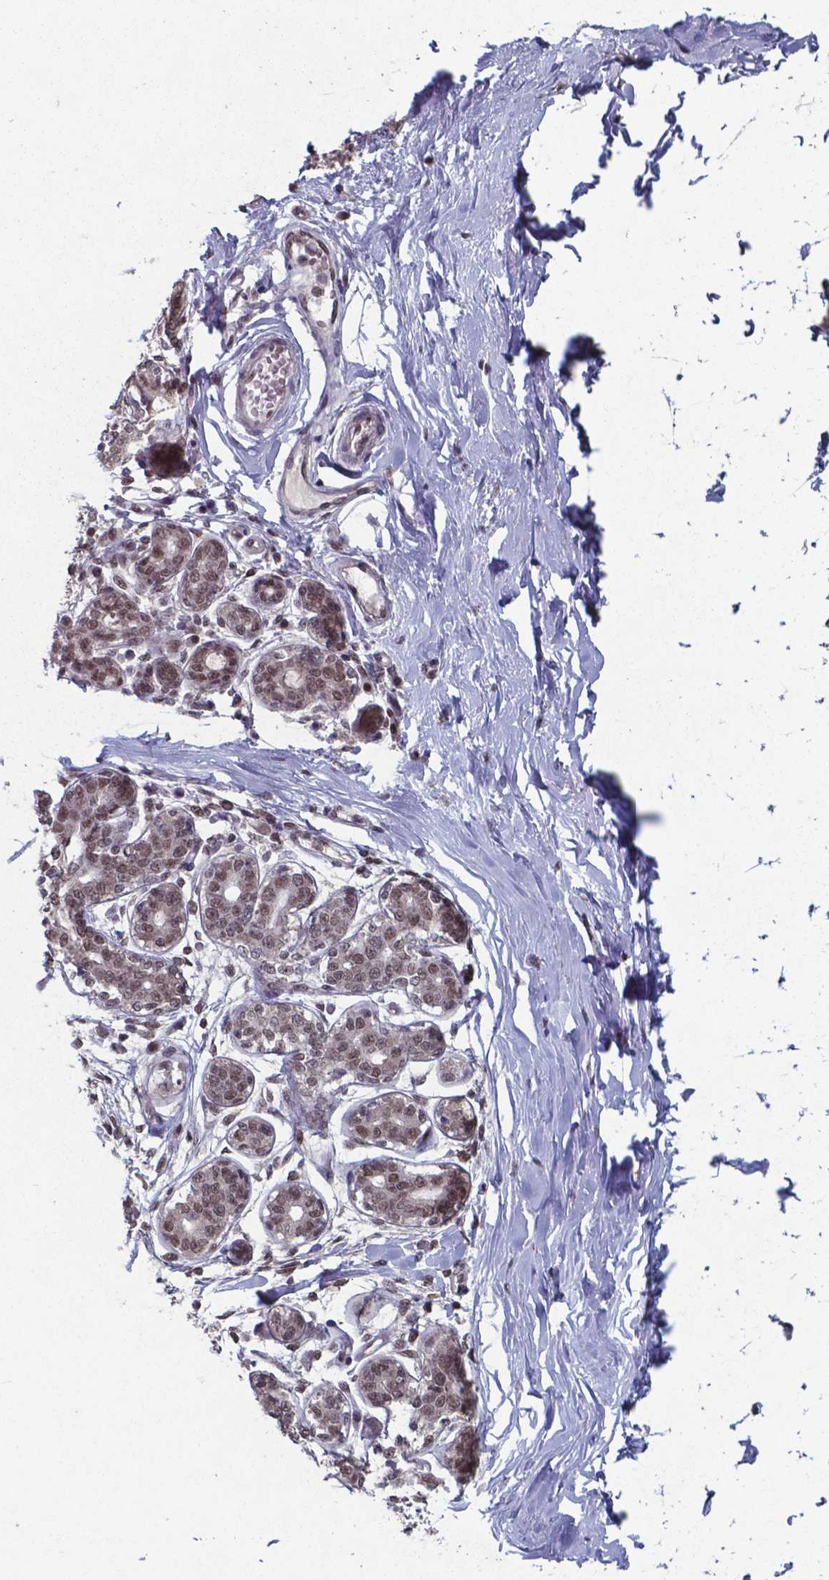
{"staining": {"intensity": "weak", "quantity": "25%-75%", "location": "nuclear"}, "tissue": "breast", "cell_type": "Adipocytes", "image_type": "normal", "snomed": [{"axis": "morphology", "description": "Normal tissue, NOS"}, {"axis": "topography", "description": "Skin"}, {"axis": "topography", "description": "Breast"}], "caption": "Weak nuclear protein staining is appreciated in approximately 25%-75% of adipocytes in breast.", "gene": "UBA1", "patient": {"sex": "female", "age": 43}}